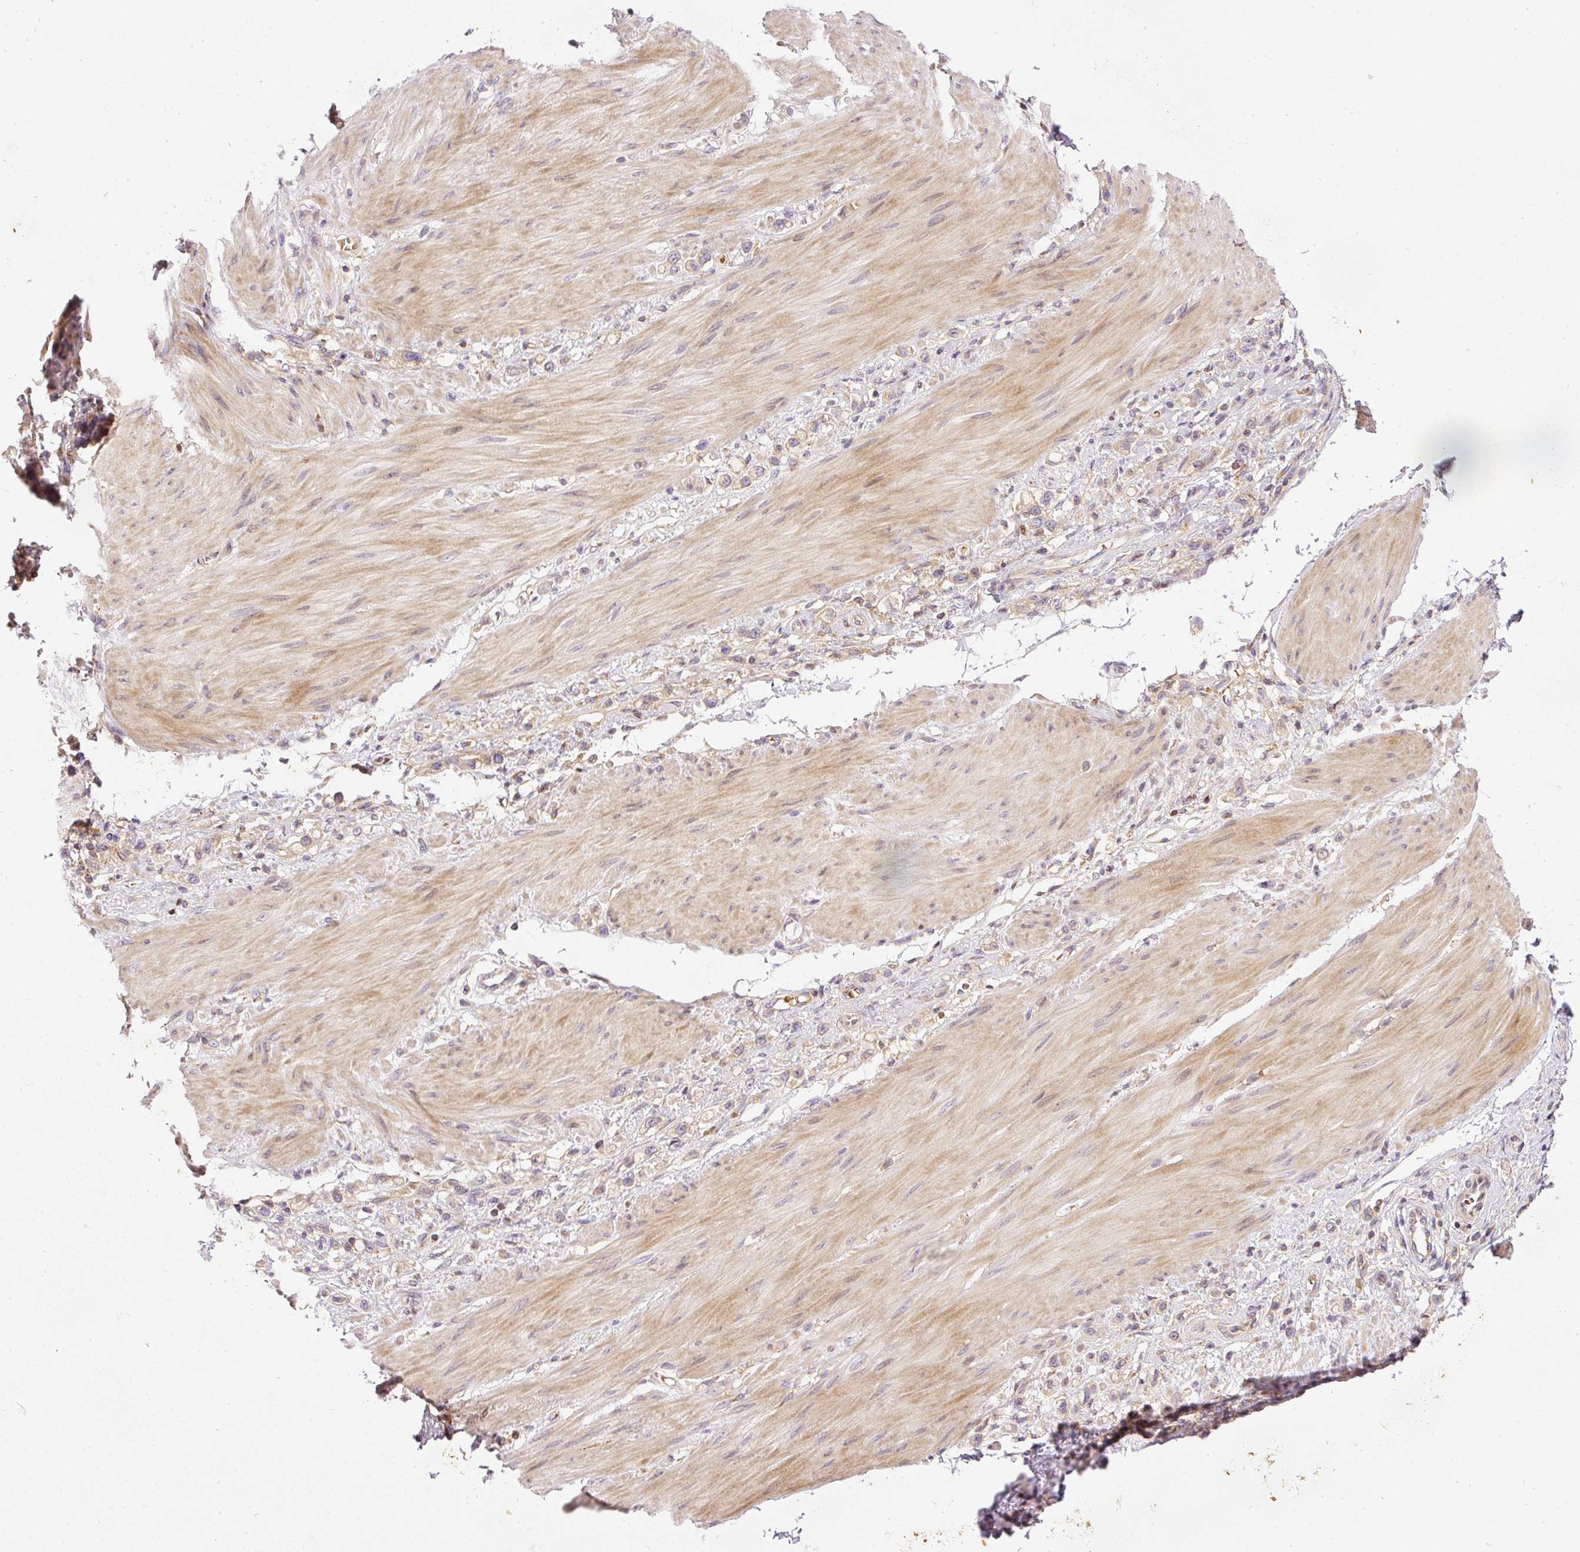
{"staining": {"intensity": "weak", "quantity": "<25%", "location": "cytoplasmic/membranous"}, "tissue": "stomach cancer", "cell_type": "Tumor cells", "image_type": "cancer", "snomed": [{"axis": "morphology", "description": "Adenocarcinoma, NOS"}, {"axis": "topography", "description": "Stomach"}], "caption": "Tumor cells show no significant protein positivity in stomach cancer.", "gene": "TBC1D2B", "patient": {"sex": "female", "age": 65}}